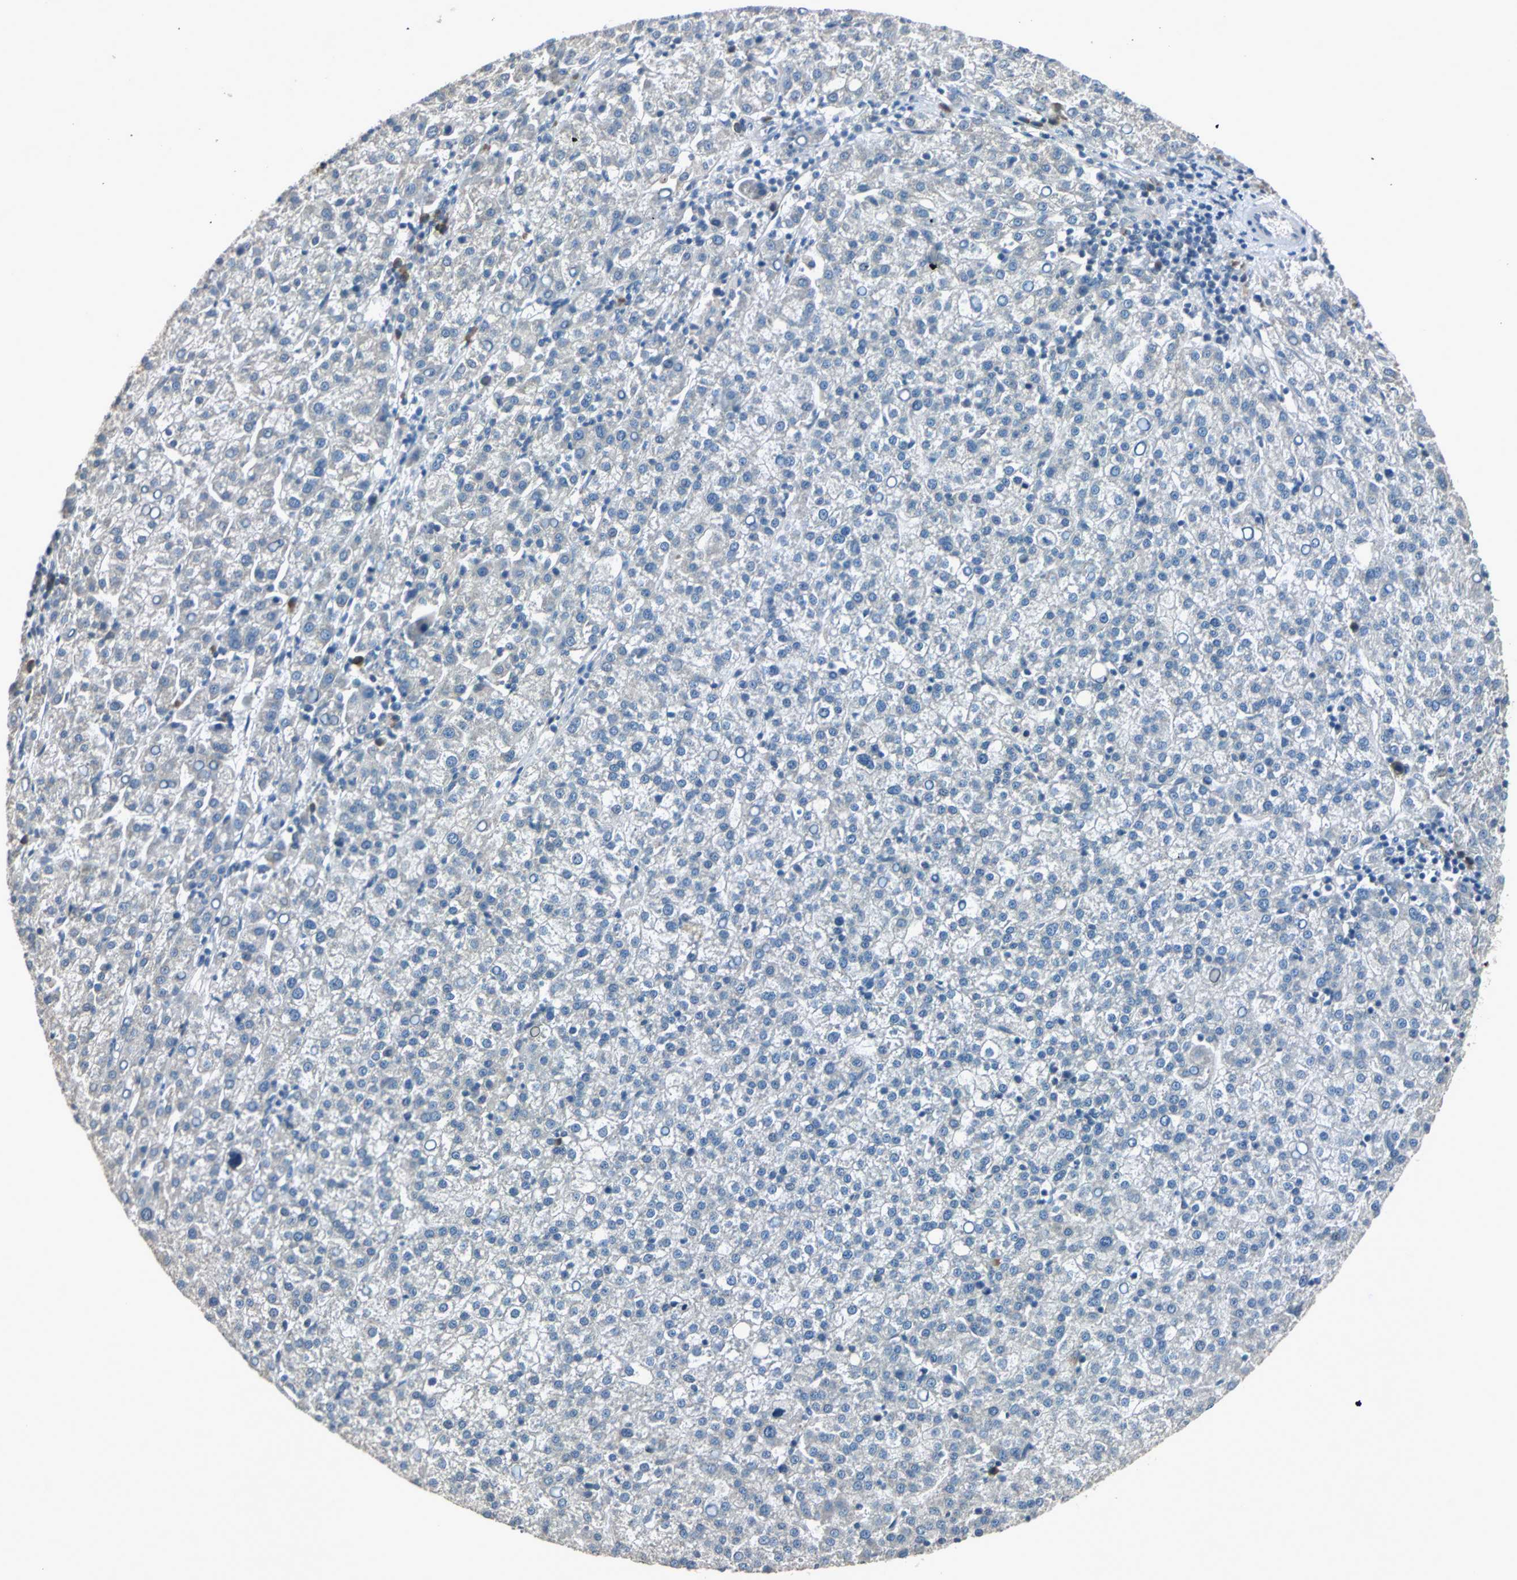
{"staining": {"intensity": "negative", "quantity": "none", "location": "none"}, "tissue": "liver cancer", "cell_type": "Tumor cells", "image_type": "cancer", "snomed": [{"axis": "morphology", "description": "Carcinoma, Hepatocellular, NOS"}, {"axis": "topography", "description": "Liver"}], "caption": "Hepatocellular carcinoma (liver) was stained to show a protein in brown. There is no significant positivity in tumor cells. (Brightfield microscopy of DAB (3,3'-diaminobenzidine) immunohistochemistry (IHC) at high magnification).", "gene": "SLC2A13", "patient": {"sex": "female", "age": 58}}